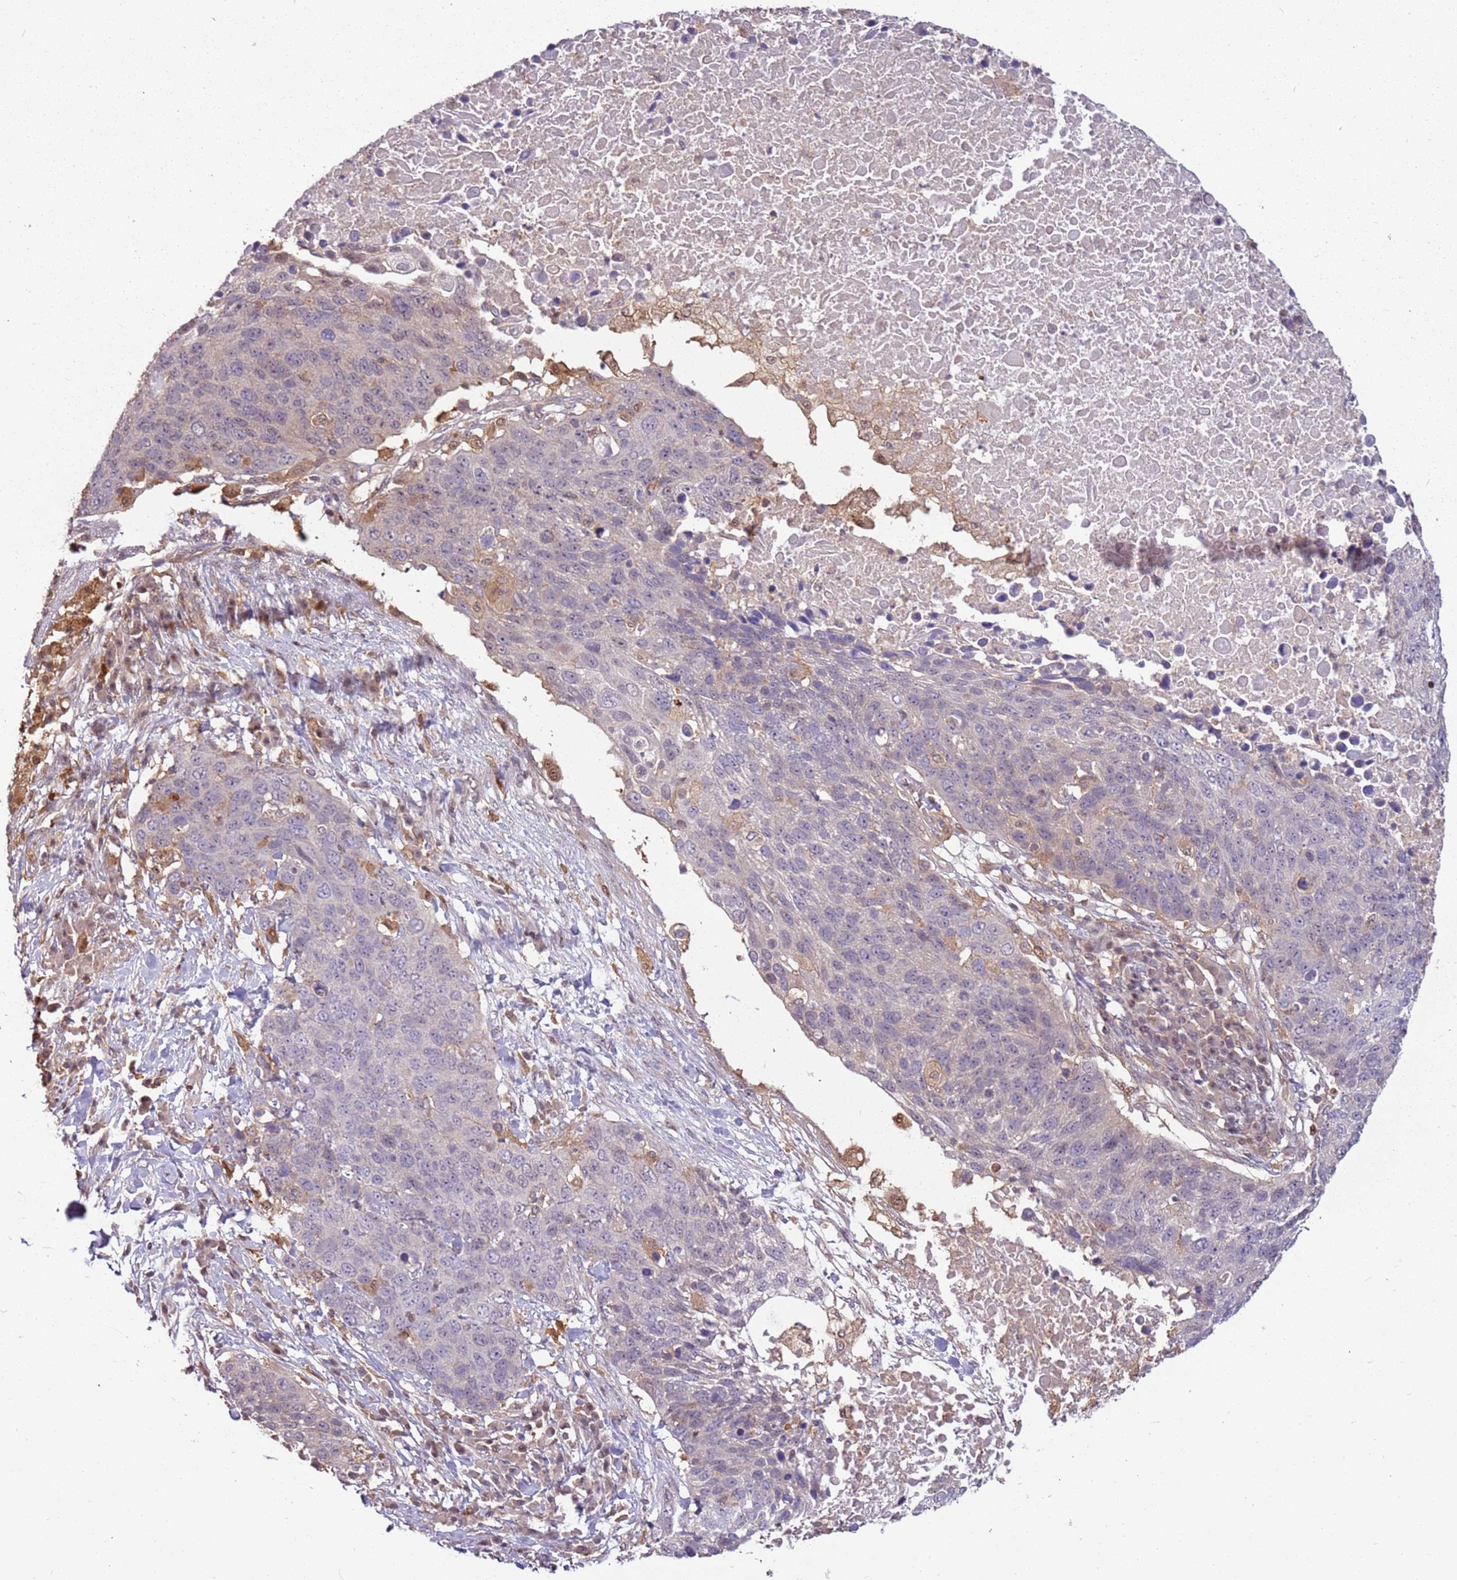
{"staining": {"intensity": "negative", "quantity": "none", "location": "none"}, "tissue": "lung cancer", "cell_type": "Tumor cells", "image_type": "cancer", "snomed": [{"axis": "morphology", "description": "Normal tissue, NOS"}, {"axis": "morphology", "description": "Squamous cell carcinoma, NOS"}, {"axis": "topography", "description": "Lymph node"}, {"axis": "topography", "description": "Lung"}], "caption": "A photomicrograph of human squamous cell carcinoma (lung) is negative for staining in tumor cells.", "gene": "GSTO2", "patient": {"sex": "male", "age": 66}}